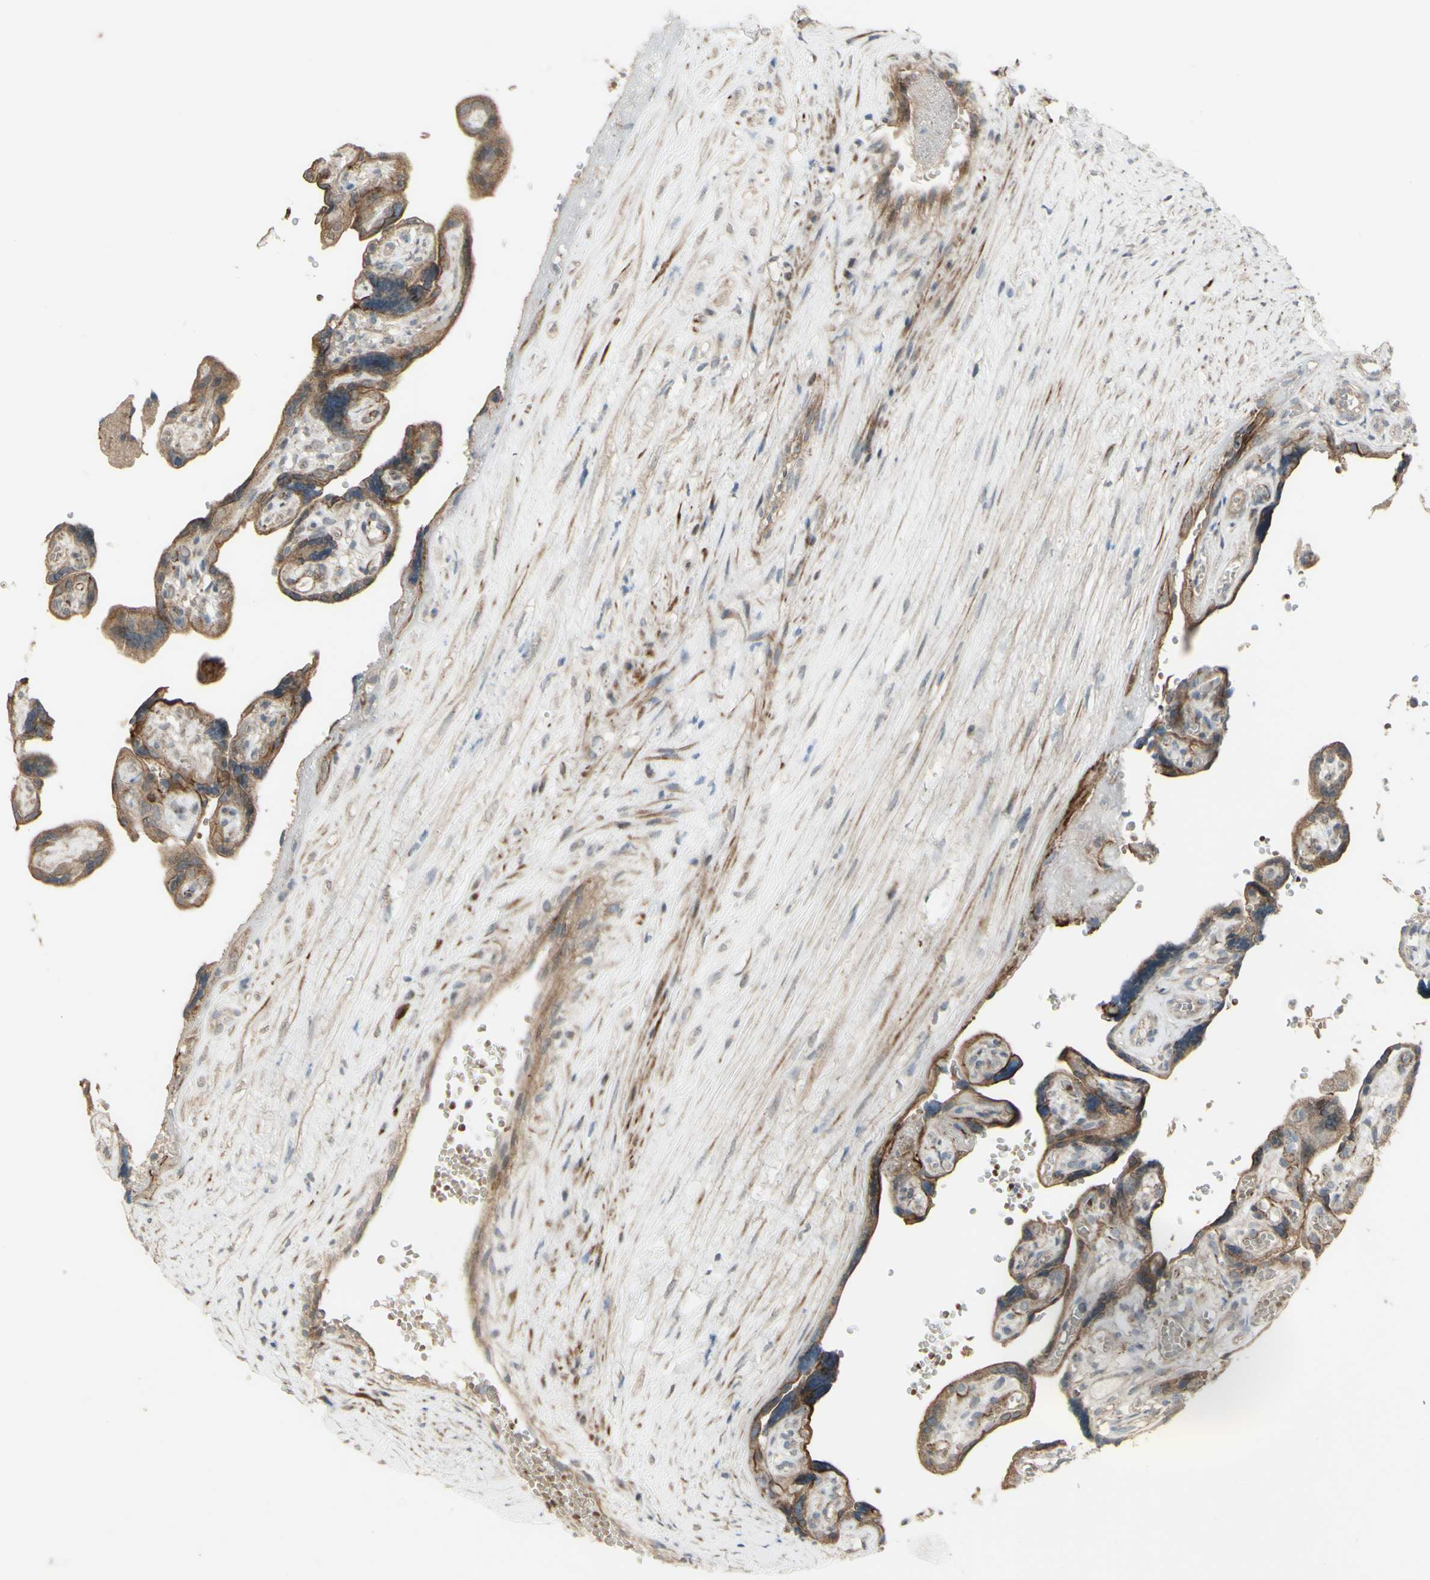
{"staining": {"intensity": "moderate", "quantity": ">75%", "location": "cytoplasmic/membranous"}, "tissue": "placenta", "cell_type": "Trophoblastic cells", "image_type": "normal", "snomed": [{"axis": "morphology", "description": "Normal tissue, NOS"}, {"axis": "topography", "description": "Placenta"}], "caption": "Protein expression analysis of unremarkable placenta displays moderate cytoplasmic/membranous expression in approximately >75% of trophoblastic cells.", "gene": "GRAMD1B", "patient": {"sex": "female", "age": 30}}